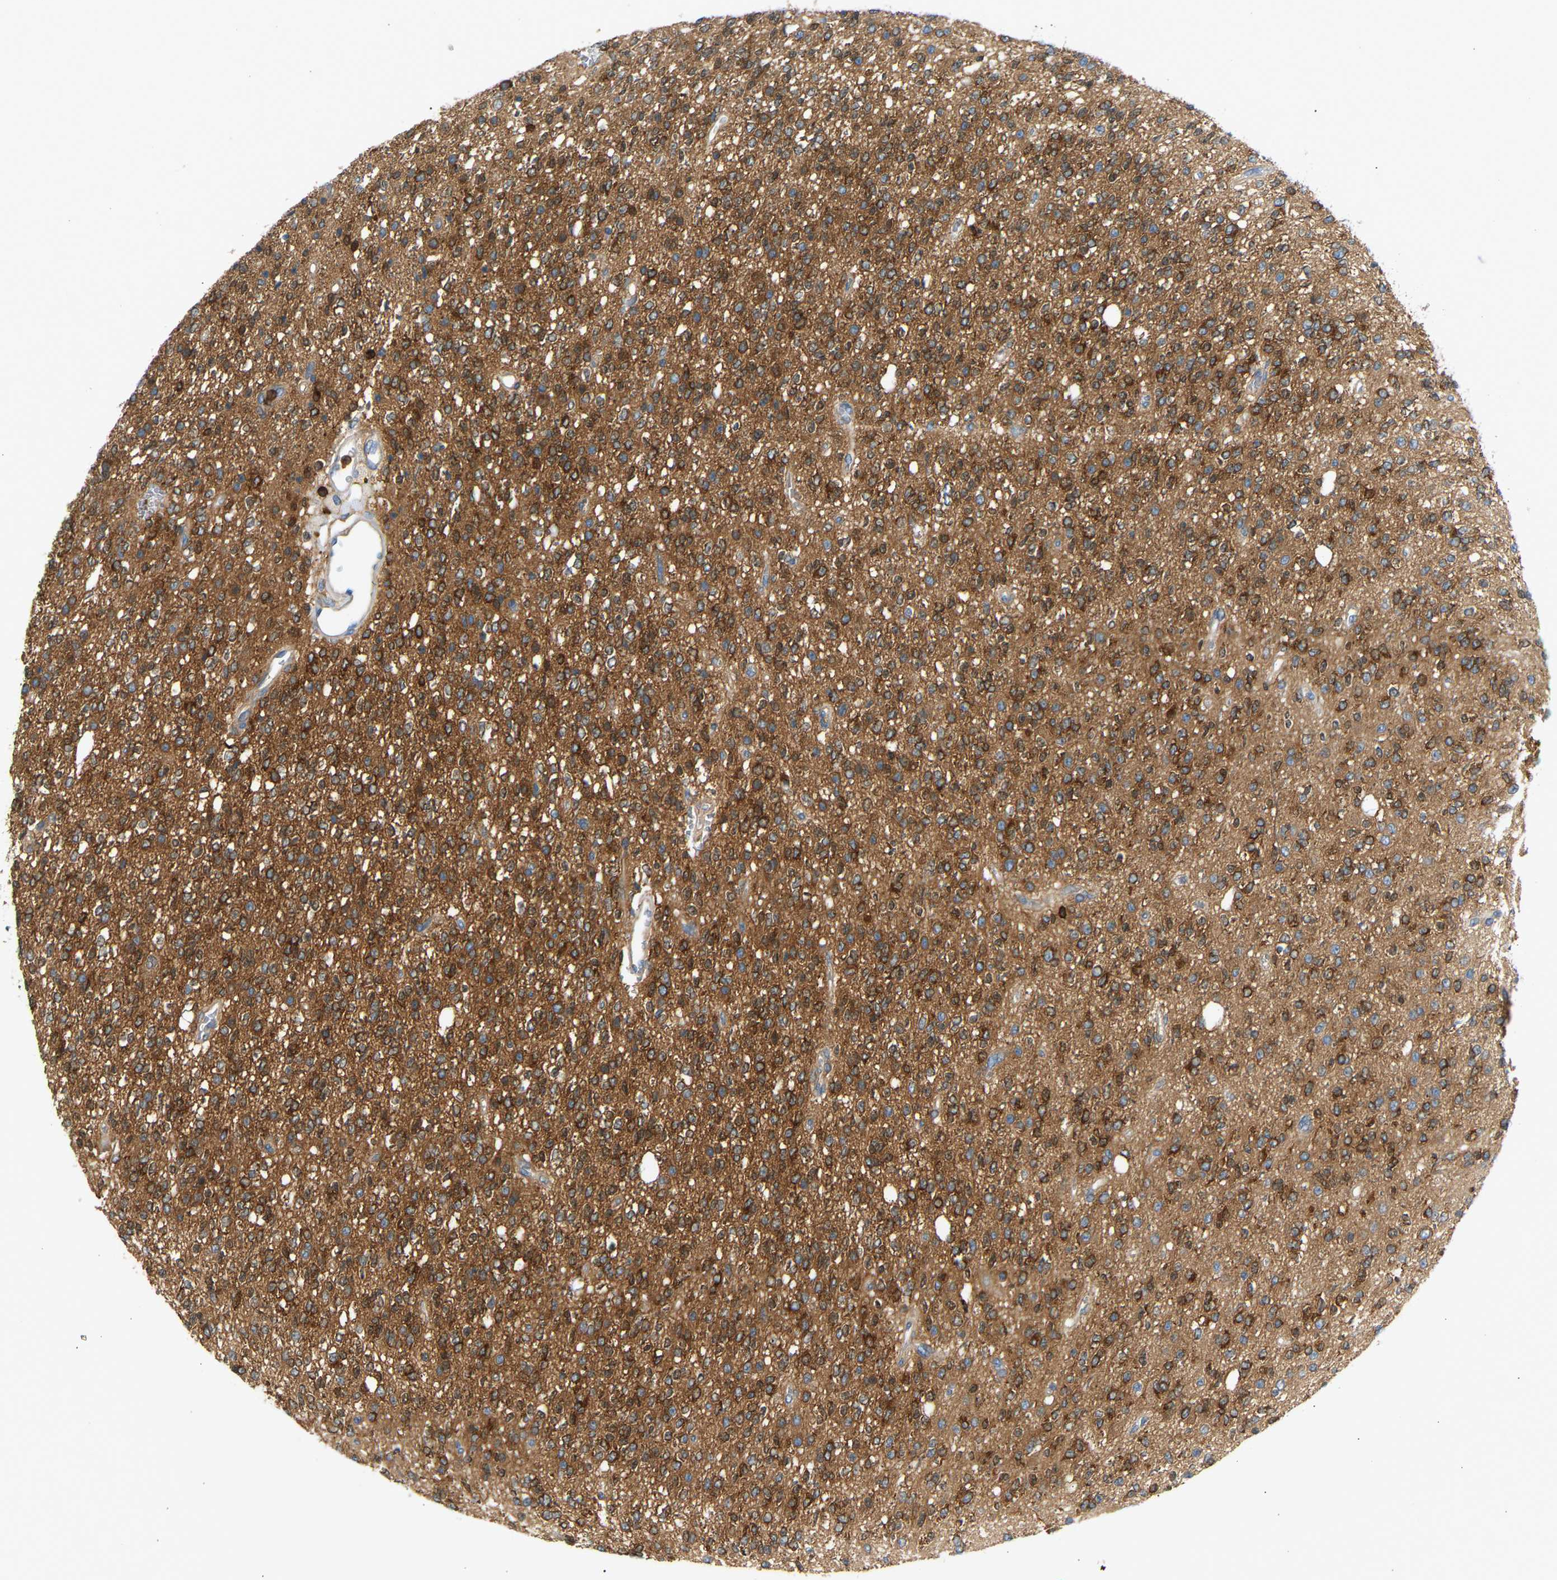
{"staining": {"intensity": "strong", "quantity": ">75%", "location": "cytoplasmic/membranous"}, "tissue": "glioma", "cell_type": "Tumor cells", "image_type": "cancer", "snomed": [{"axis": "morphology", "description": "Glioma, malignant, High grade"}, {"axis": "topography", "description": "Brain"}], "caption": "IHC photomicrograph of glioma stained for a protein (brown), which reveals high levels of strong cytoplasmic/membranous staining in about >75% of tumor cells.", "gene": "FNBP1", "patient": {"sex": "male", "age": 34}}